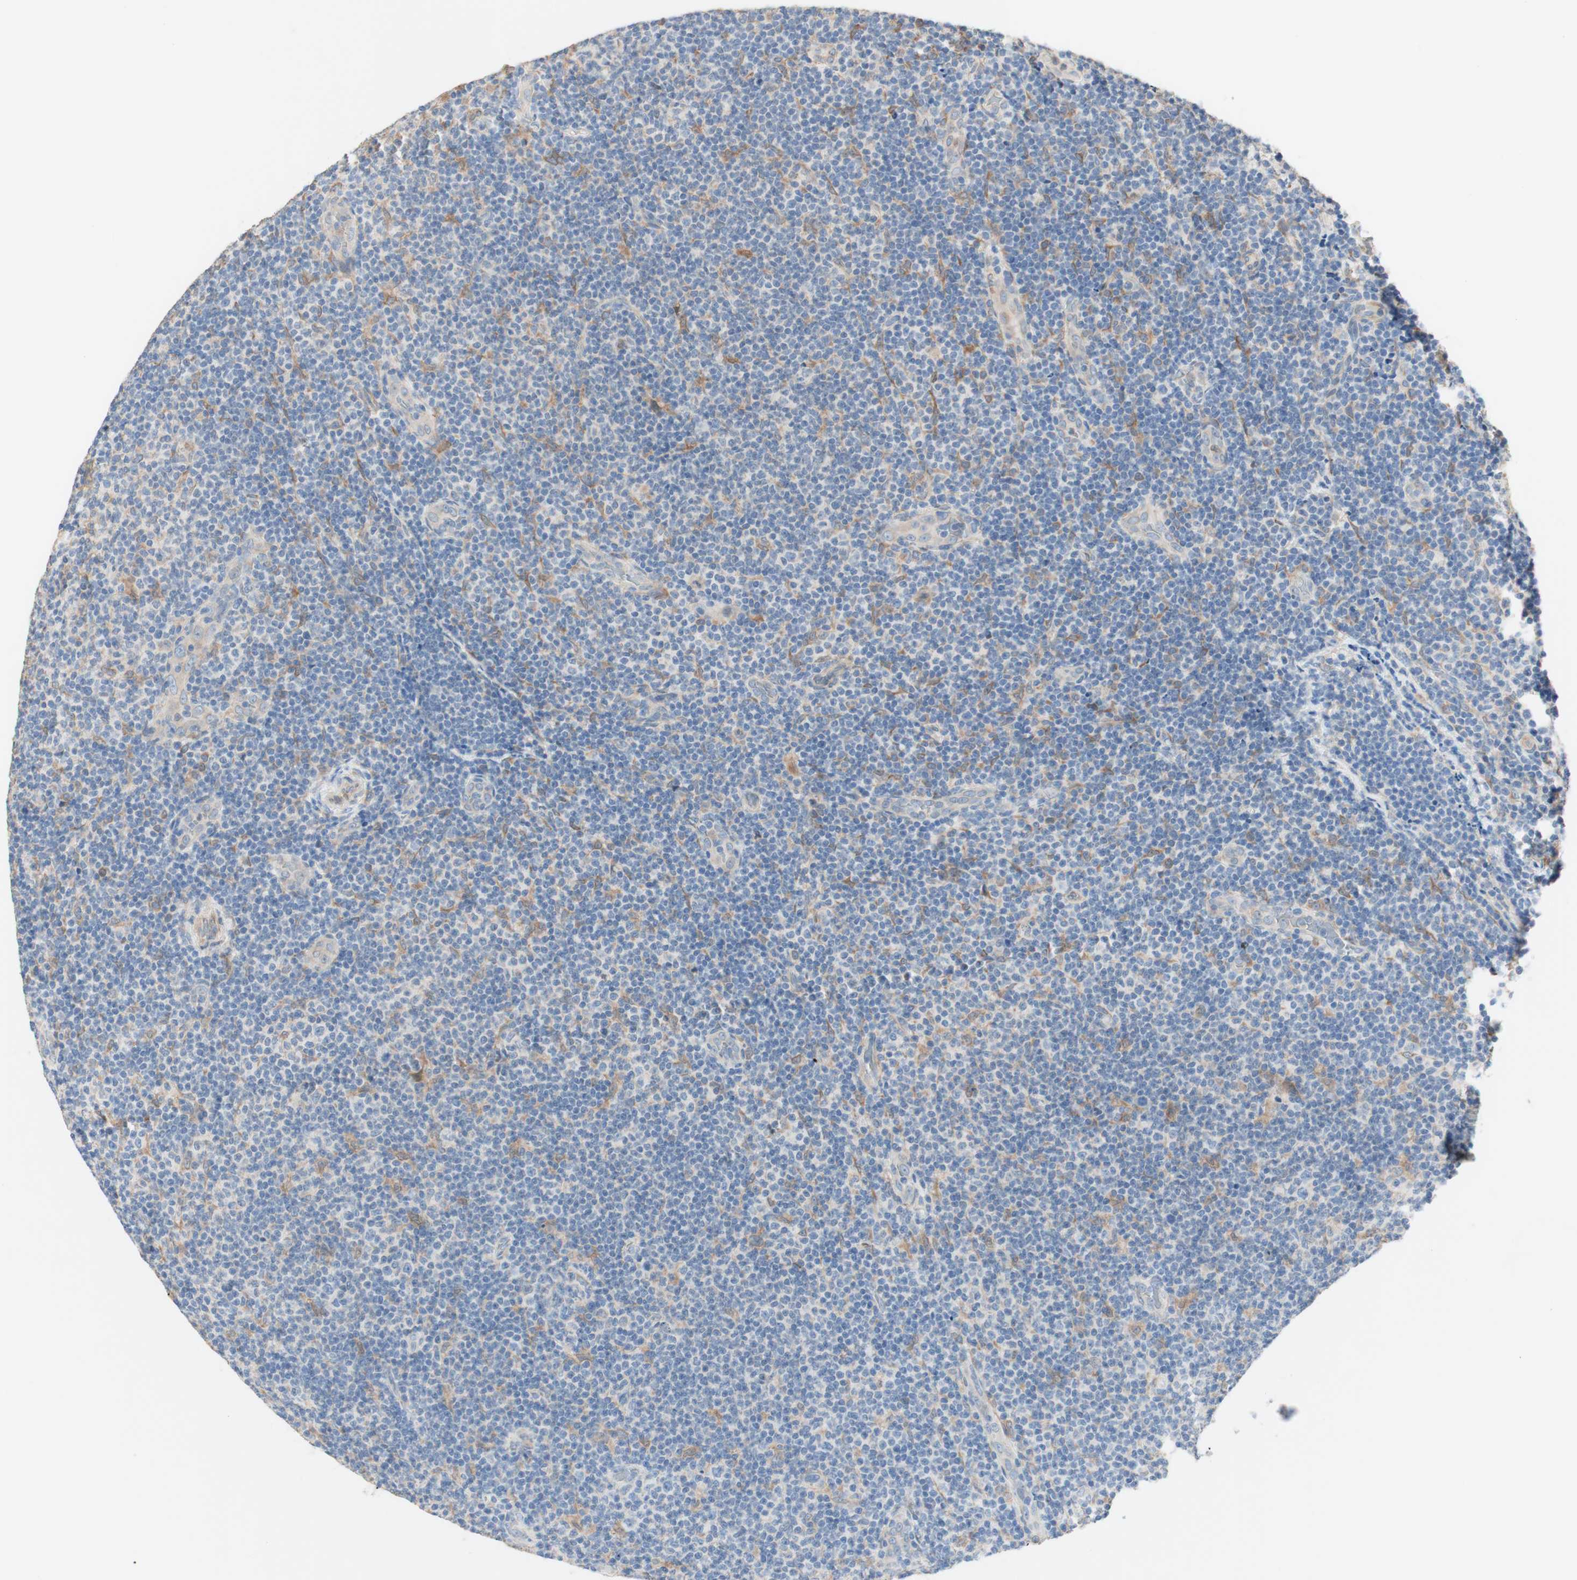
{"staining": {"intensity": "negative", "quantity": "none", "location": "none"}, "tissue": "lymphoma", "cell_type": "Tumor cells", "image_type": "cancer", "snomed": [{"axis": "morphology", "description": "Malignant lymphoma, non-Hodgkin's type, Low grade"}, {"axis": "topography", "description": "Lymph node"}], "caption": "The histopathology image exhibits no significant positivity in tumor cells of malignant lymphoma, non-Hodgkin's type (low-grade). Nuclei are stained in blue.", "gene": "COMT", "patient": {"sex": "male", "age": 83}}